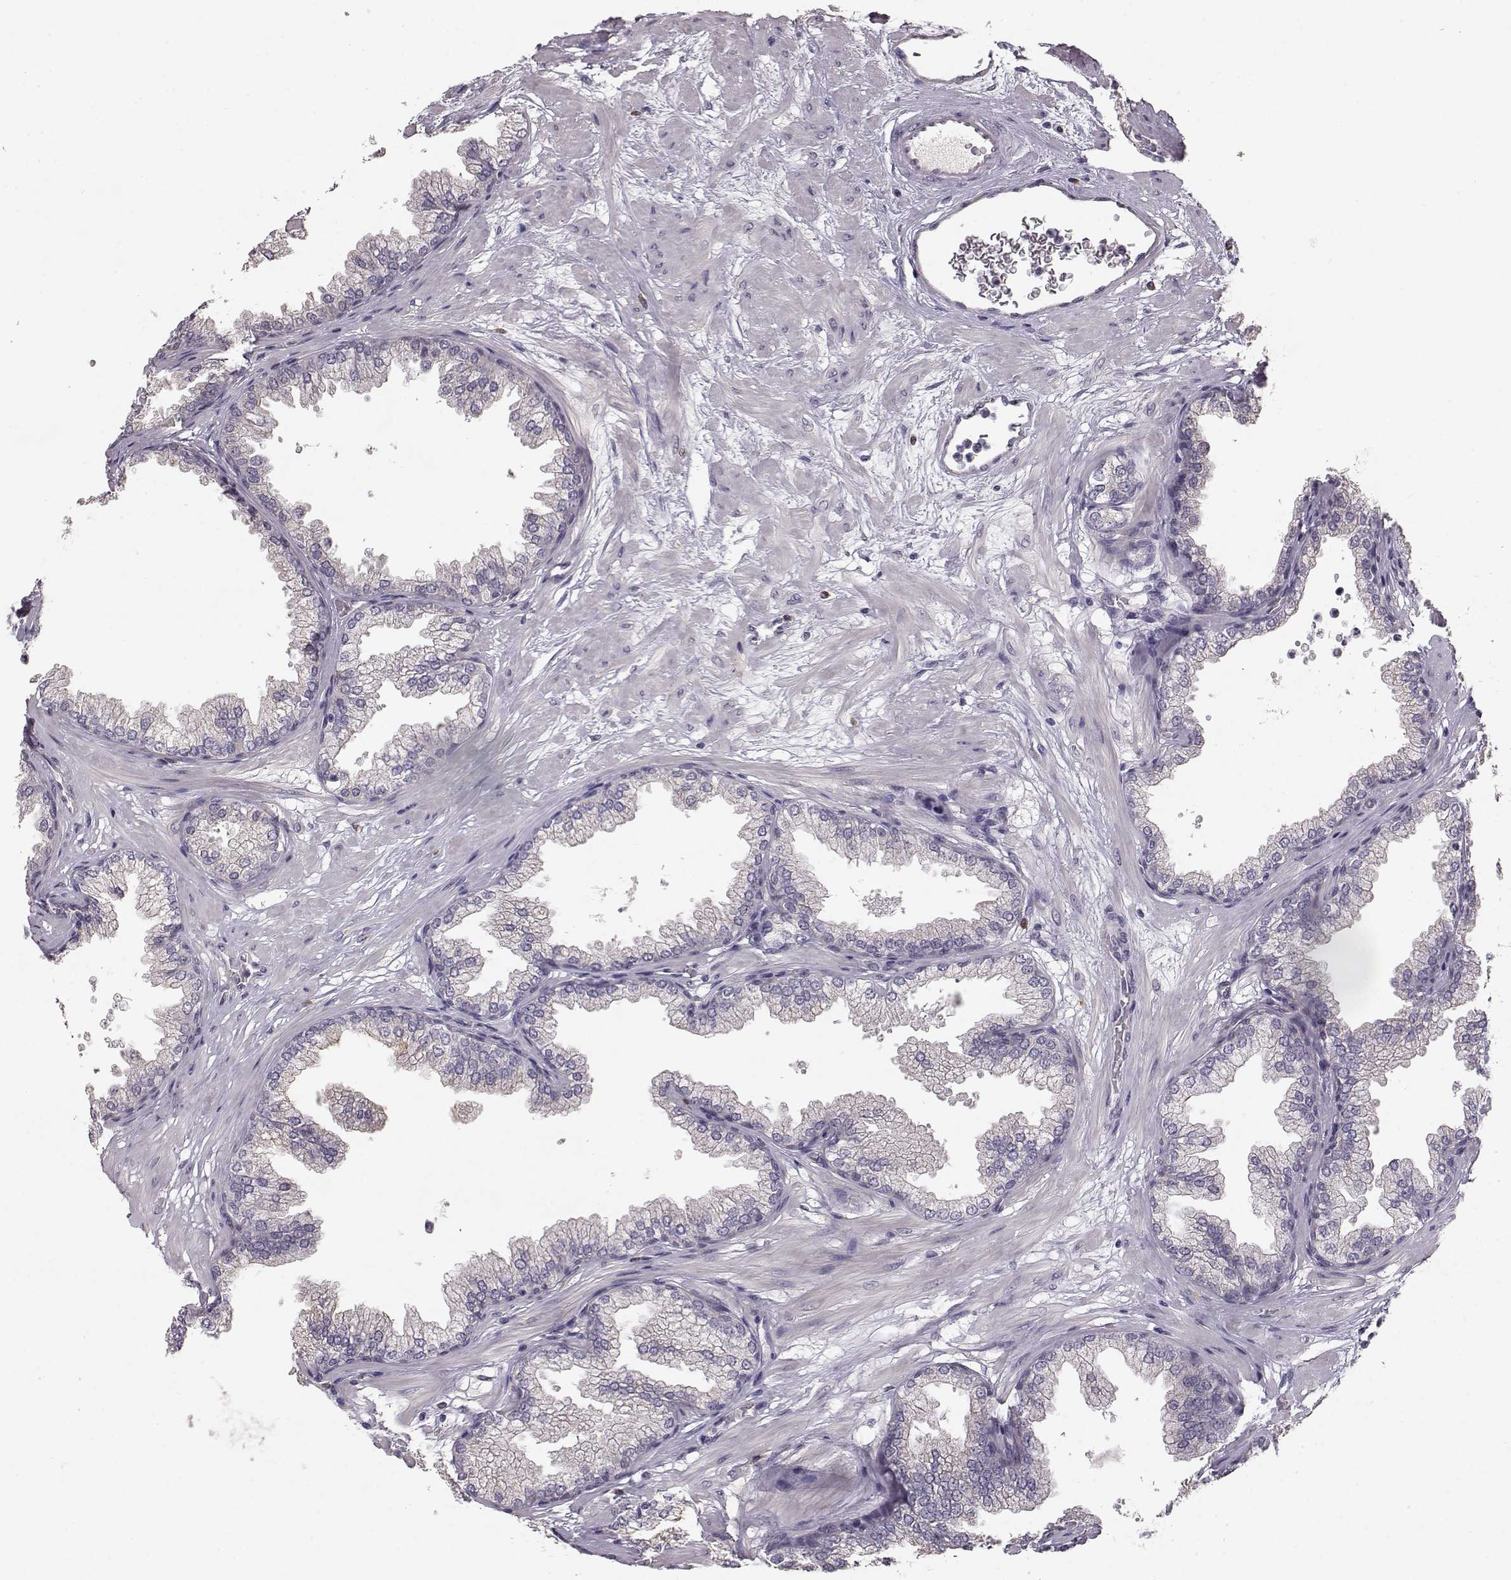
{"staining": {"intensity": "negative", "quantity": "none", "location": "none"}, "tissue": "prostate", "cell_type": "Glandular cells", "image_type": "normal", "snomed": [{"axis": "morphology", "description": "Normal tissue, NOS"}, {"axis": "topography", "description": "Prostate"}], "caption": "Glandular cells show no significant positivity in unremarkable prostate.", "gene": "GHR", "patient": {"sex": "male", "age": 37}}